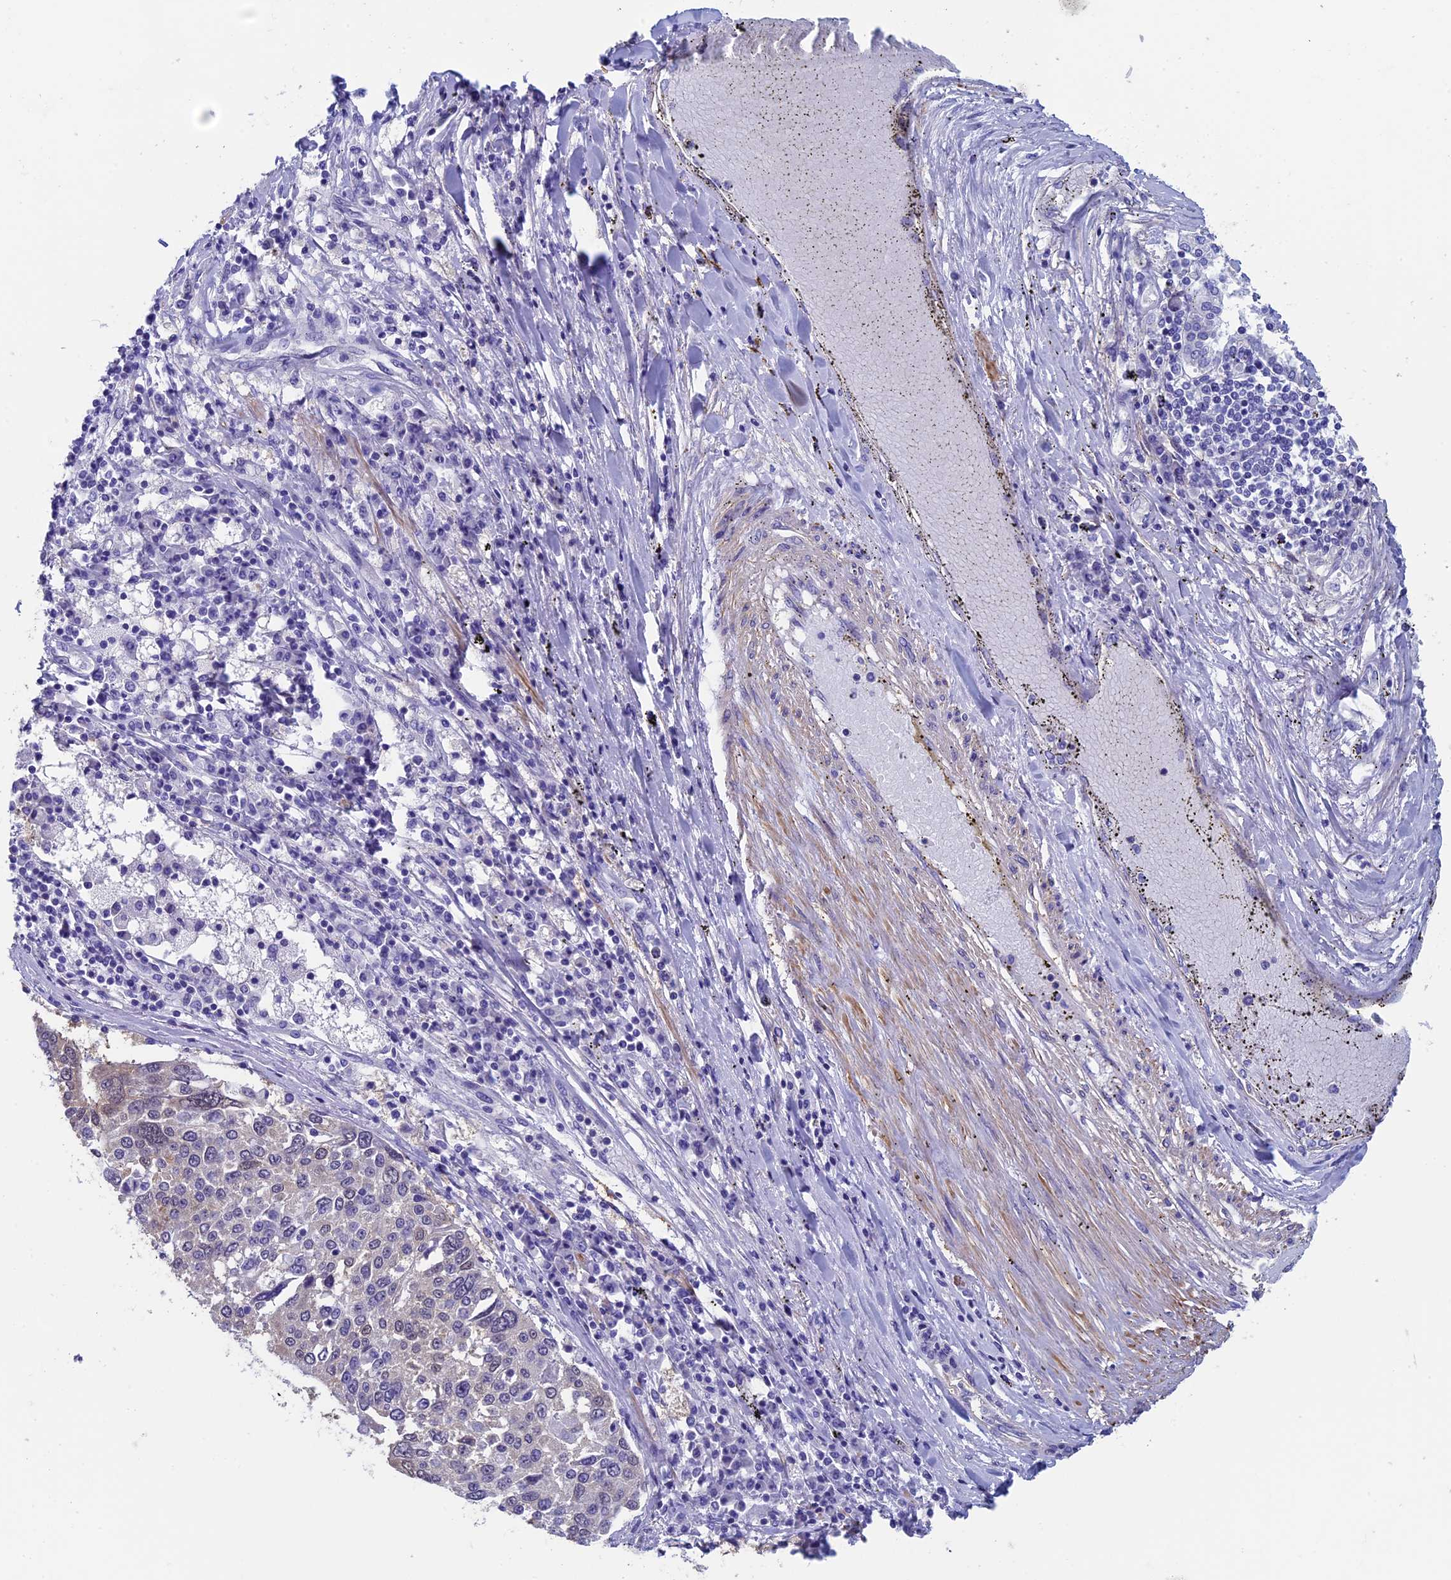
{"staining": {"intensity": "negative", "quantity": "none", "location": "none"}, "tissue": "lung cancer", "cell_type": "Tumor cells", "image_type": "cancer", "snomed": [{"axis": "morphology", "description": "Squamous cell carcinoma, NOS"}, {"axis": "topography", "description": "Lung"}], "caption": "A high-resolution photomicrograph shows immunohistochemistry staining of lung cancer, which demonstrates no significant expression in tumor cells. (Brightfield microscopy of DAB IHC at high magnification).", "gene": "ADH7", "patient": {"sex": "male", "age": 65}}